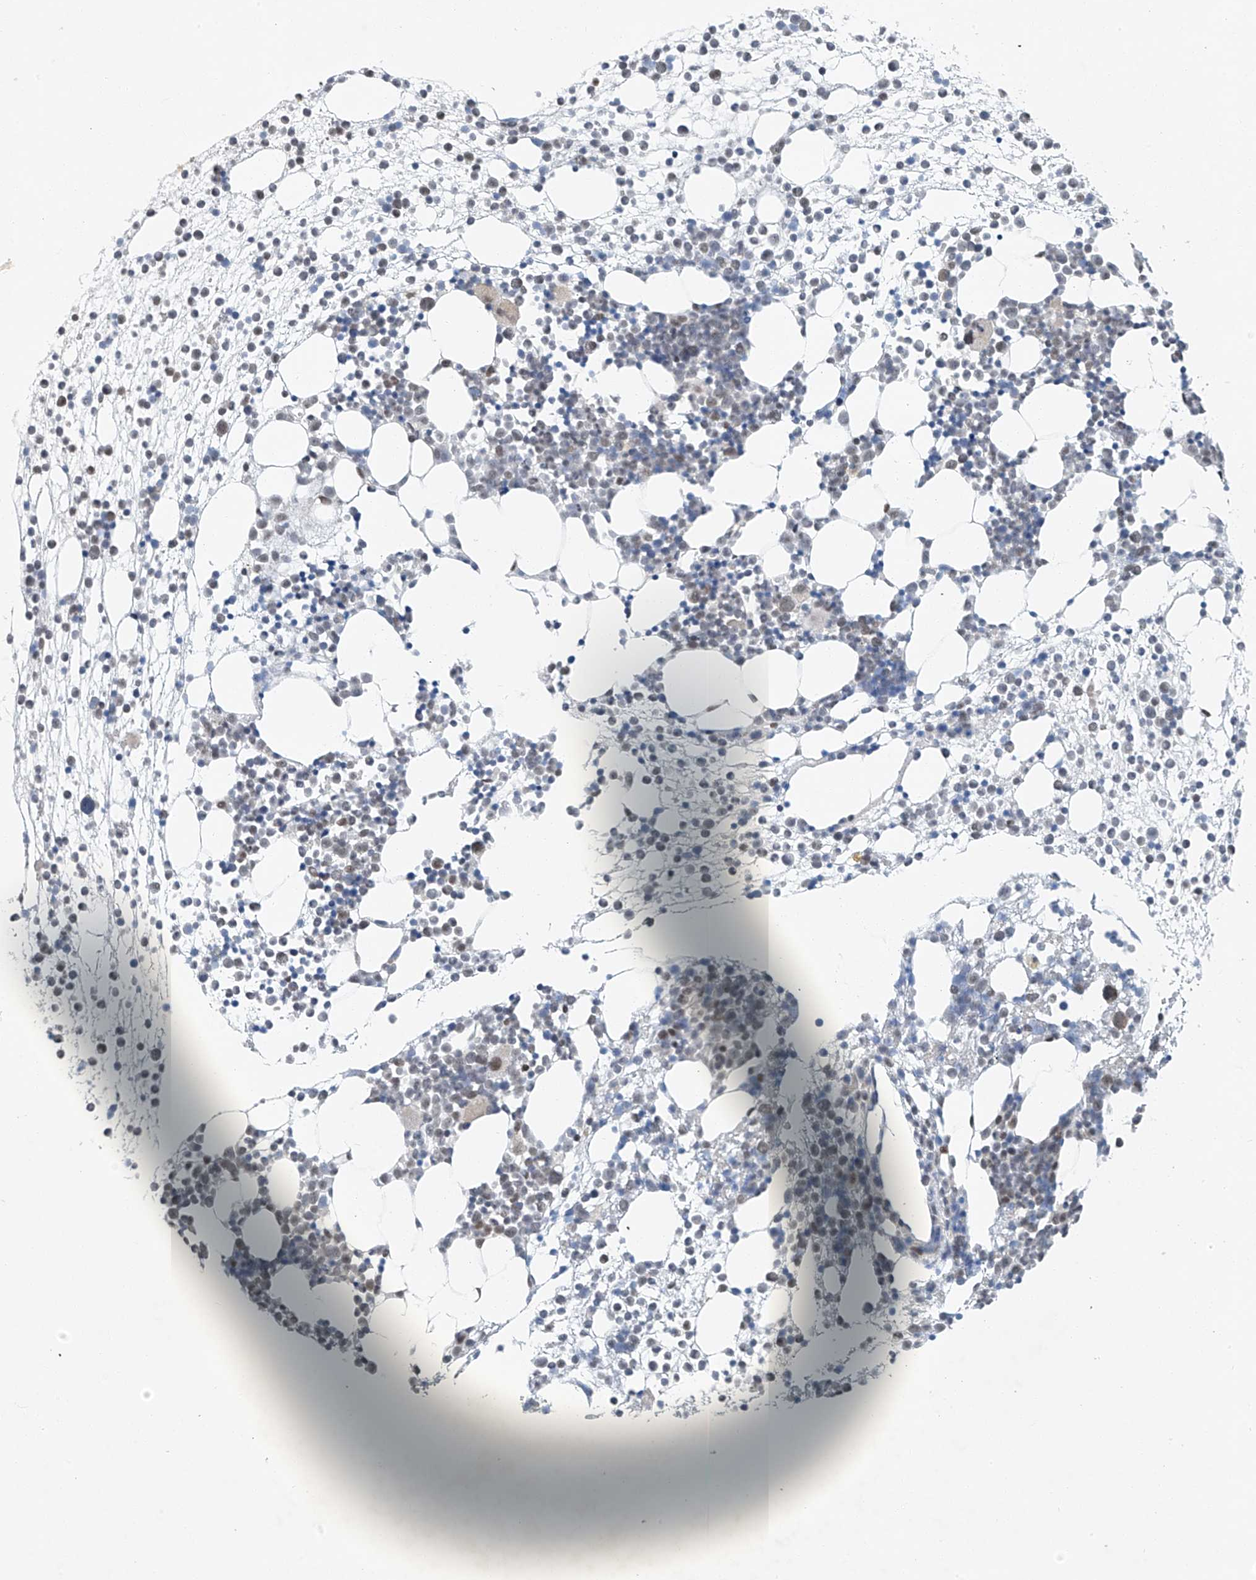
{"staining": {"intensity": "weak", "quantity": "<25%", "location": "nuclear"}, "tissue": "bone marrow", "cell_type": "Hematopoietic cells", "image_type": "normal", "snomed": [{"axis": "morphology", "description": "Normal tissue, NOS"}, {"axis": "topography", "description": "Bone marrow"}], "caption": "Unremarkable bone marrow was stained to show a protein in brown. There is no significant staining in hematopoietic cells. (DAB (3,3'-diaminobenzidine) IHC with hematoxylin counter stain).", "gene": "TAF8", "patient": {"sex": "male", "age": 54}}